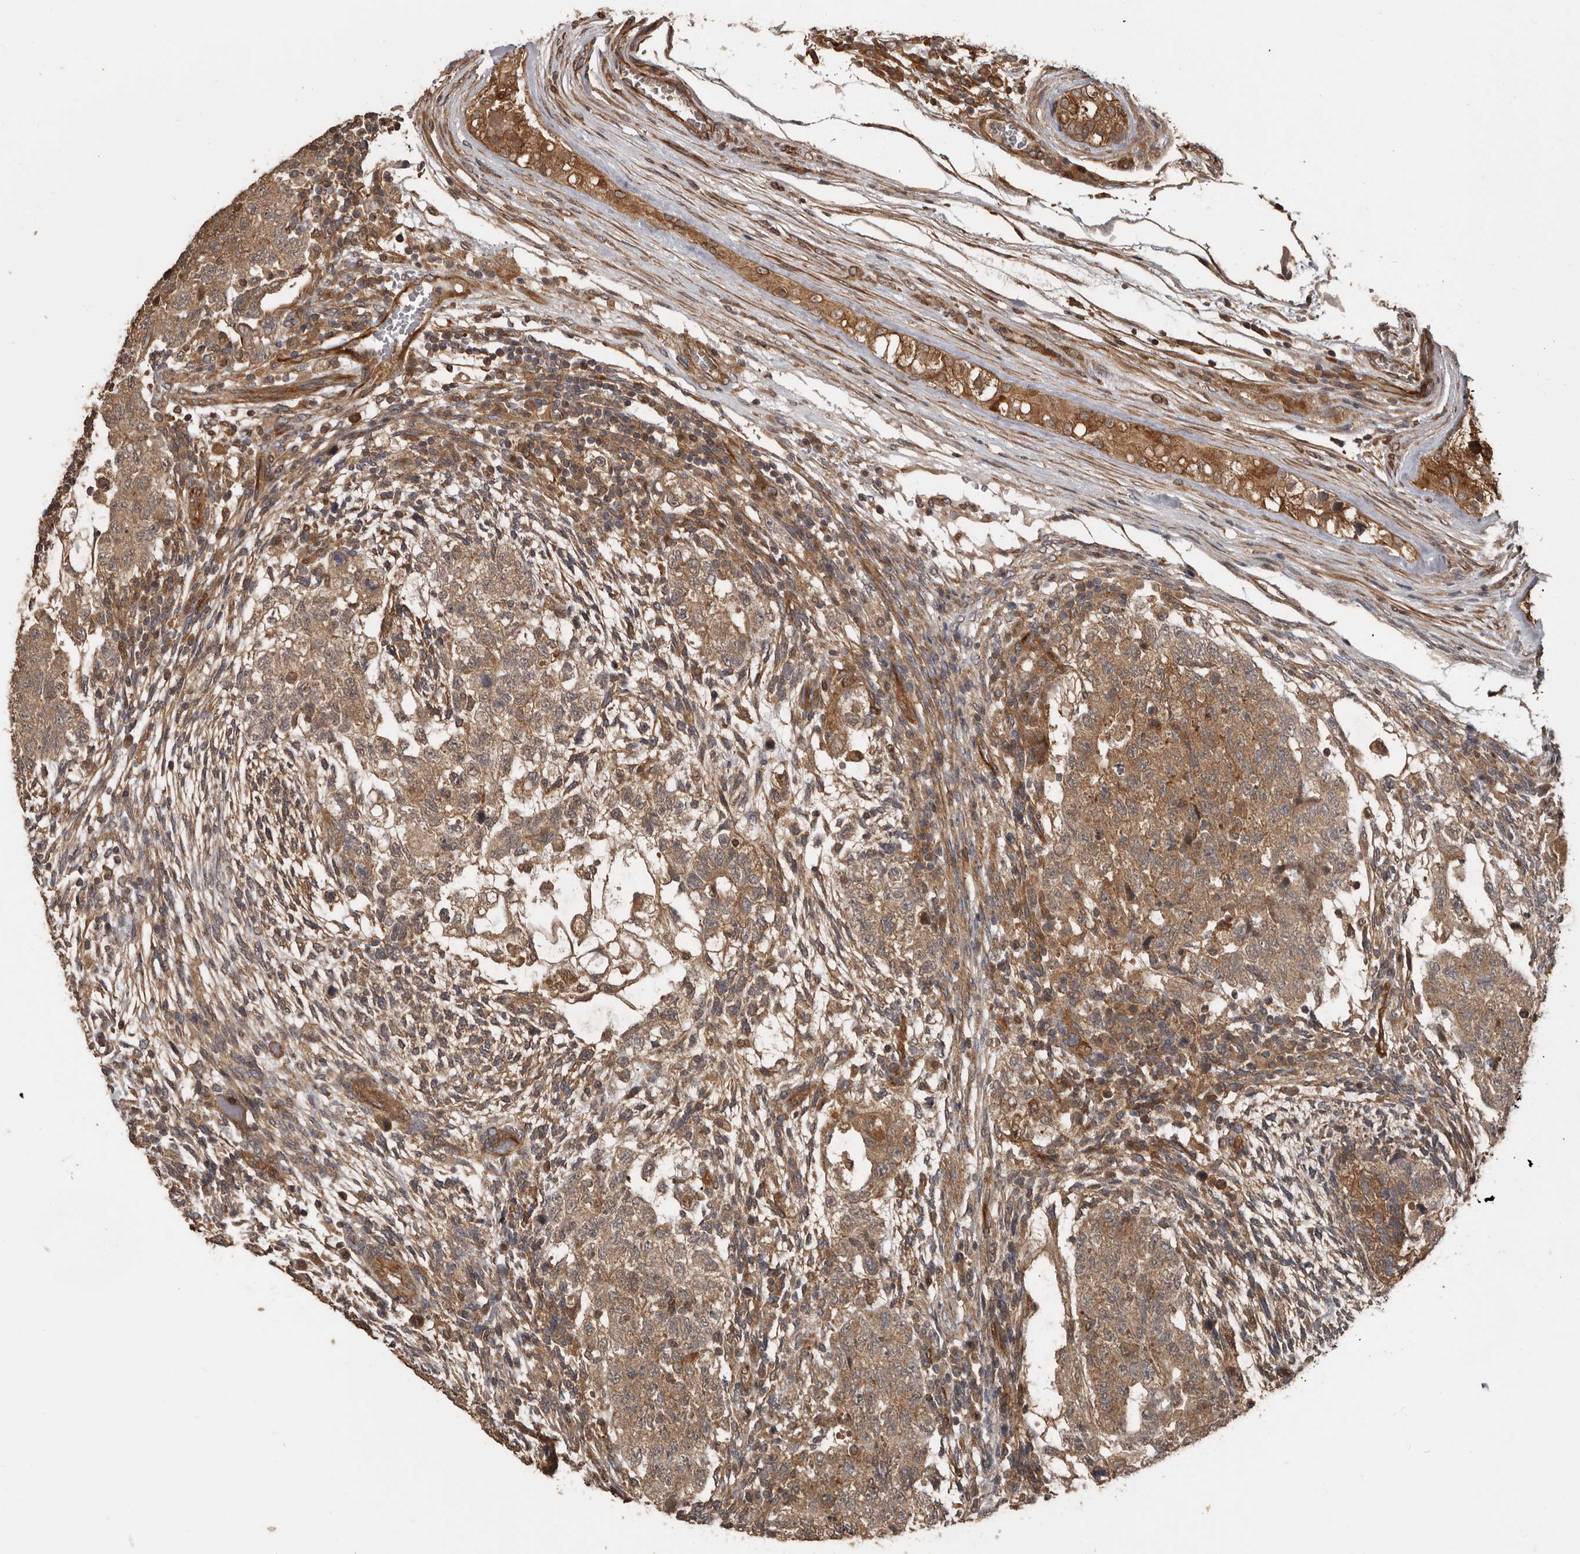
{"staining": {"intensity": "moderate", "quantity": ">75%", "location": "cytoplasmic/membranous"}, "tissue": "testis cancer", "cell_type": "Tumor cells", "image_type": "cancer", "snomed": [{"axis": "morphology", "description": "Normal tissue, NOS"}, {"axis": "morphology", "description": "Carcinoma, Embryonal, NOS"}, {"axis": "topography", "description": "Testis"}], "caption": "Tumor cells show medium levels of moderate cytoplasmic/membranous staining in approximately >75% of cells in human testis cancer.", "gene": "EXOC3L1", "patient": {"sex": "male", "age": 36}}